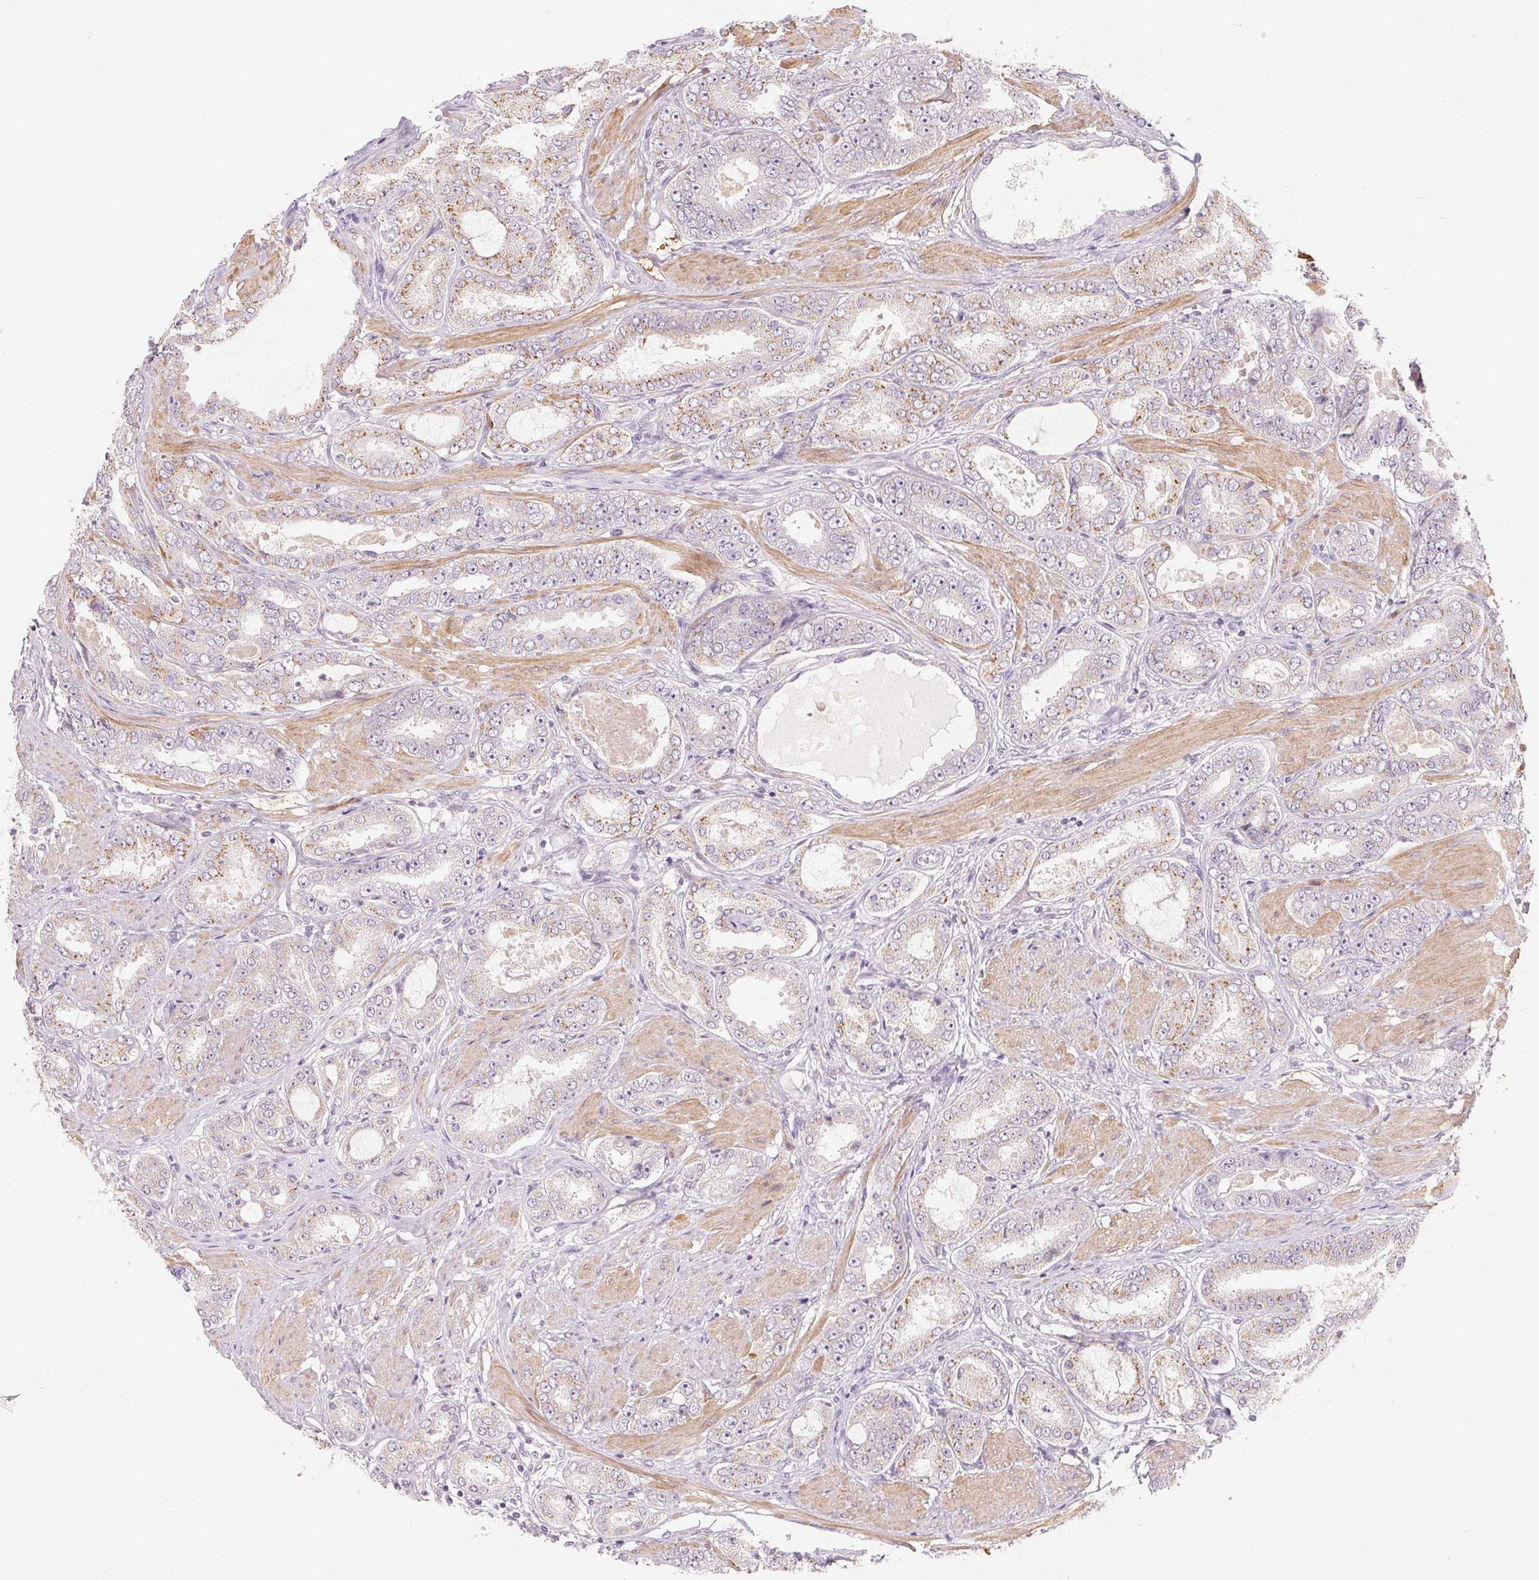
{"staining": {"intensity": "moderate", "quantity": "25%-75%", "location": "cytoplasmic/membranous"}, "tissue": "prostate cancer", "cell_type": "Tumor cells", "image_type": "cancer", "snomed": [{"axis": "morphology", "description": "Adenocarcinoma, High grade"}, {"axis": "topography", "description": "Prostate"}], "caption": "Prostate adenocarcinoma (high-grade) stained for a protein (brown) shows moderate cytoplasmic/membranous positive staining in approximately 25%-75% of tumor cells.", "gene": "DRAM2", "patient": {"sex": "male", "age": 63}}